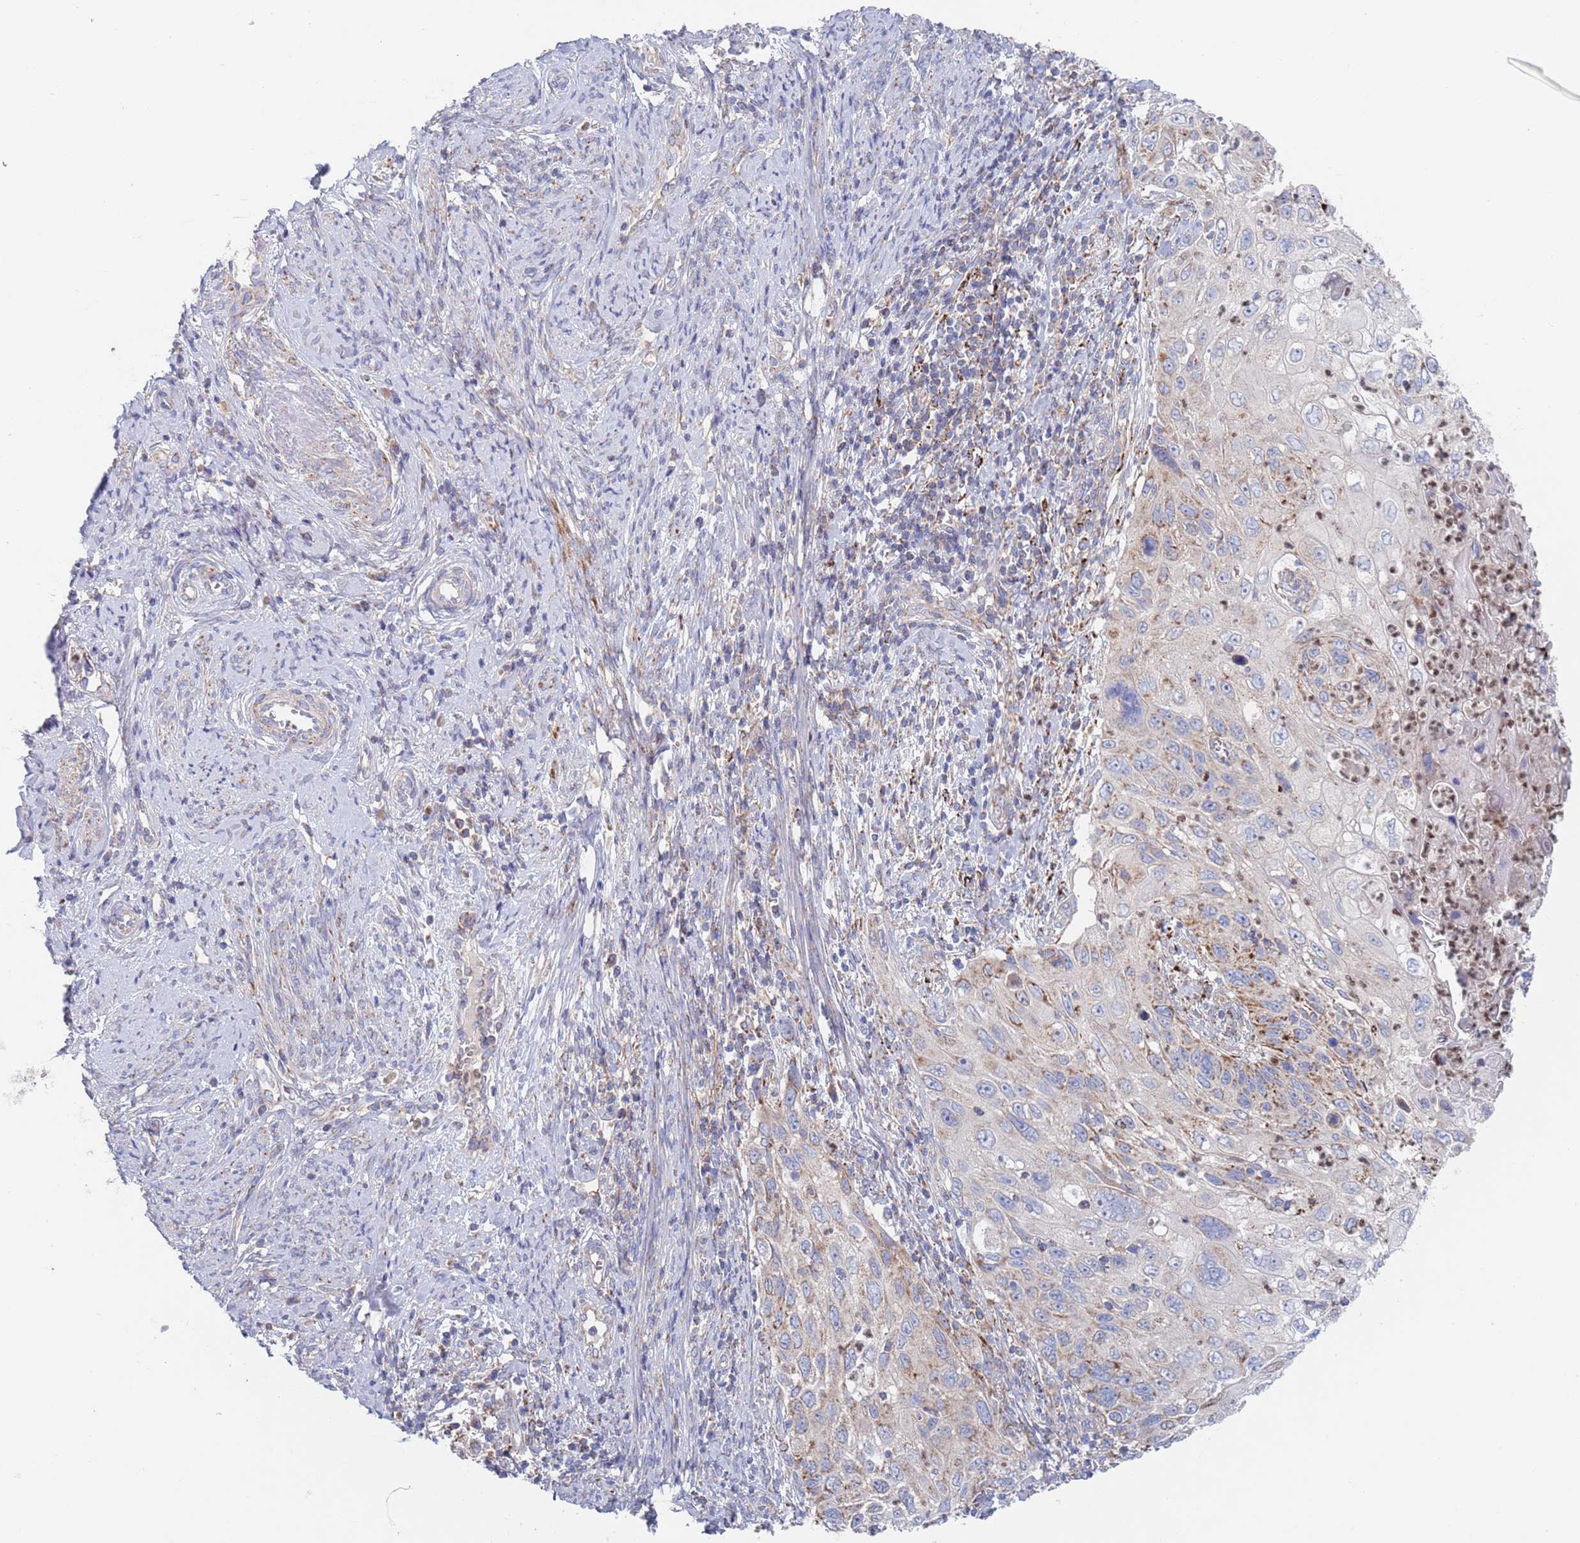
{"staining": {"intensity": "moderate", "quantity": "<25%", "location": "cytoplasmic/membranous"}, "tissue": "cervical cancer", "cell_type": "Tumor cells", "image_type": "cancer", "snomed": [{"axis": "morphology", "description": "Squamous cell carcinoma, NOS"}, {"axis": "topography", "description": "Cervix"}], "caption": "This histopathology image exhibits IHC staining of squamous cell carcinoma (cervical), with low moderate cytoplasmic/membranous expression in approximately <25% of tumor cells.", "gene": "CHCHD6", "patient": {"sex": "female", "age": 70}}